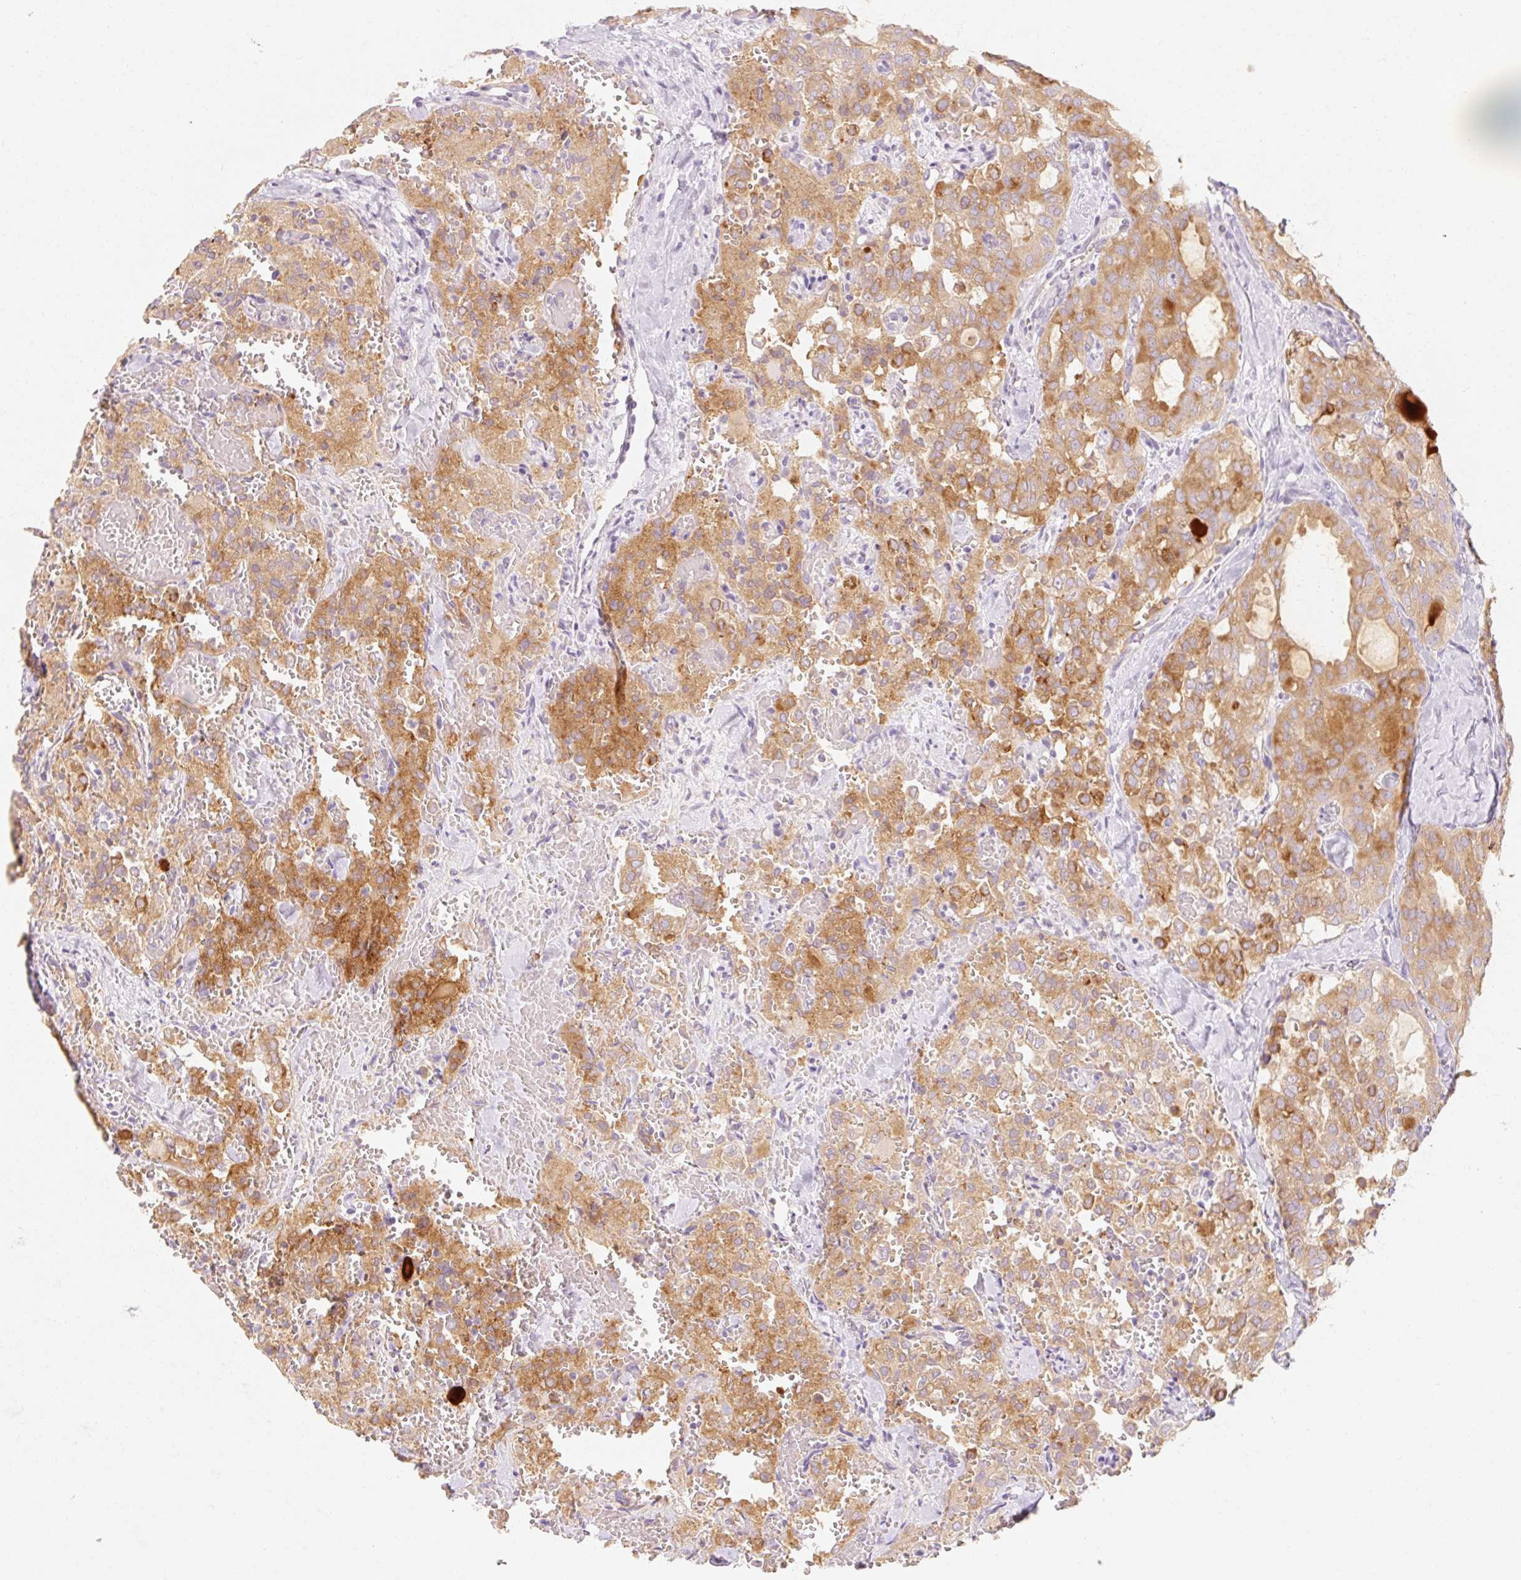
{"staining": {"intensity": "moderate", "quantity": ">75%", "location": "cytoplasmic/membranous"}, "tissue": "thyroid cancer", "cell_type": "Tumor cells", "image_type": "cancer", "snomed": [{"axis": "morphology", "description": "Follicular adenoma carcinoma, NOS"}, {"axis": "topography", "description": "Thyroid gland"}], "caption": "Protein expression by immunohistochemistry (IHC) shows moderate cytoplasmic/membranous staining in approximately >75% of tumor cells in thyroid cancer.", "gene": "MYO1D", "patient": {"sex": "male", "age": 75}}